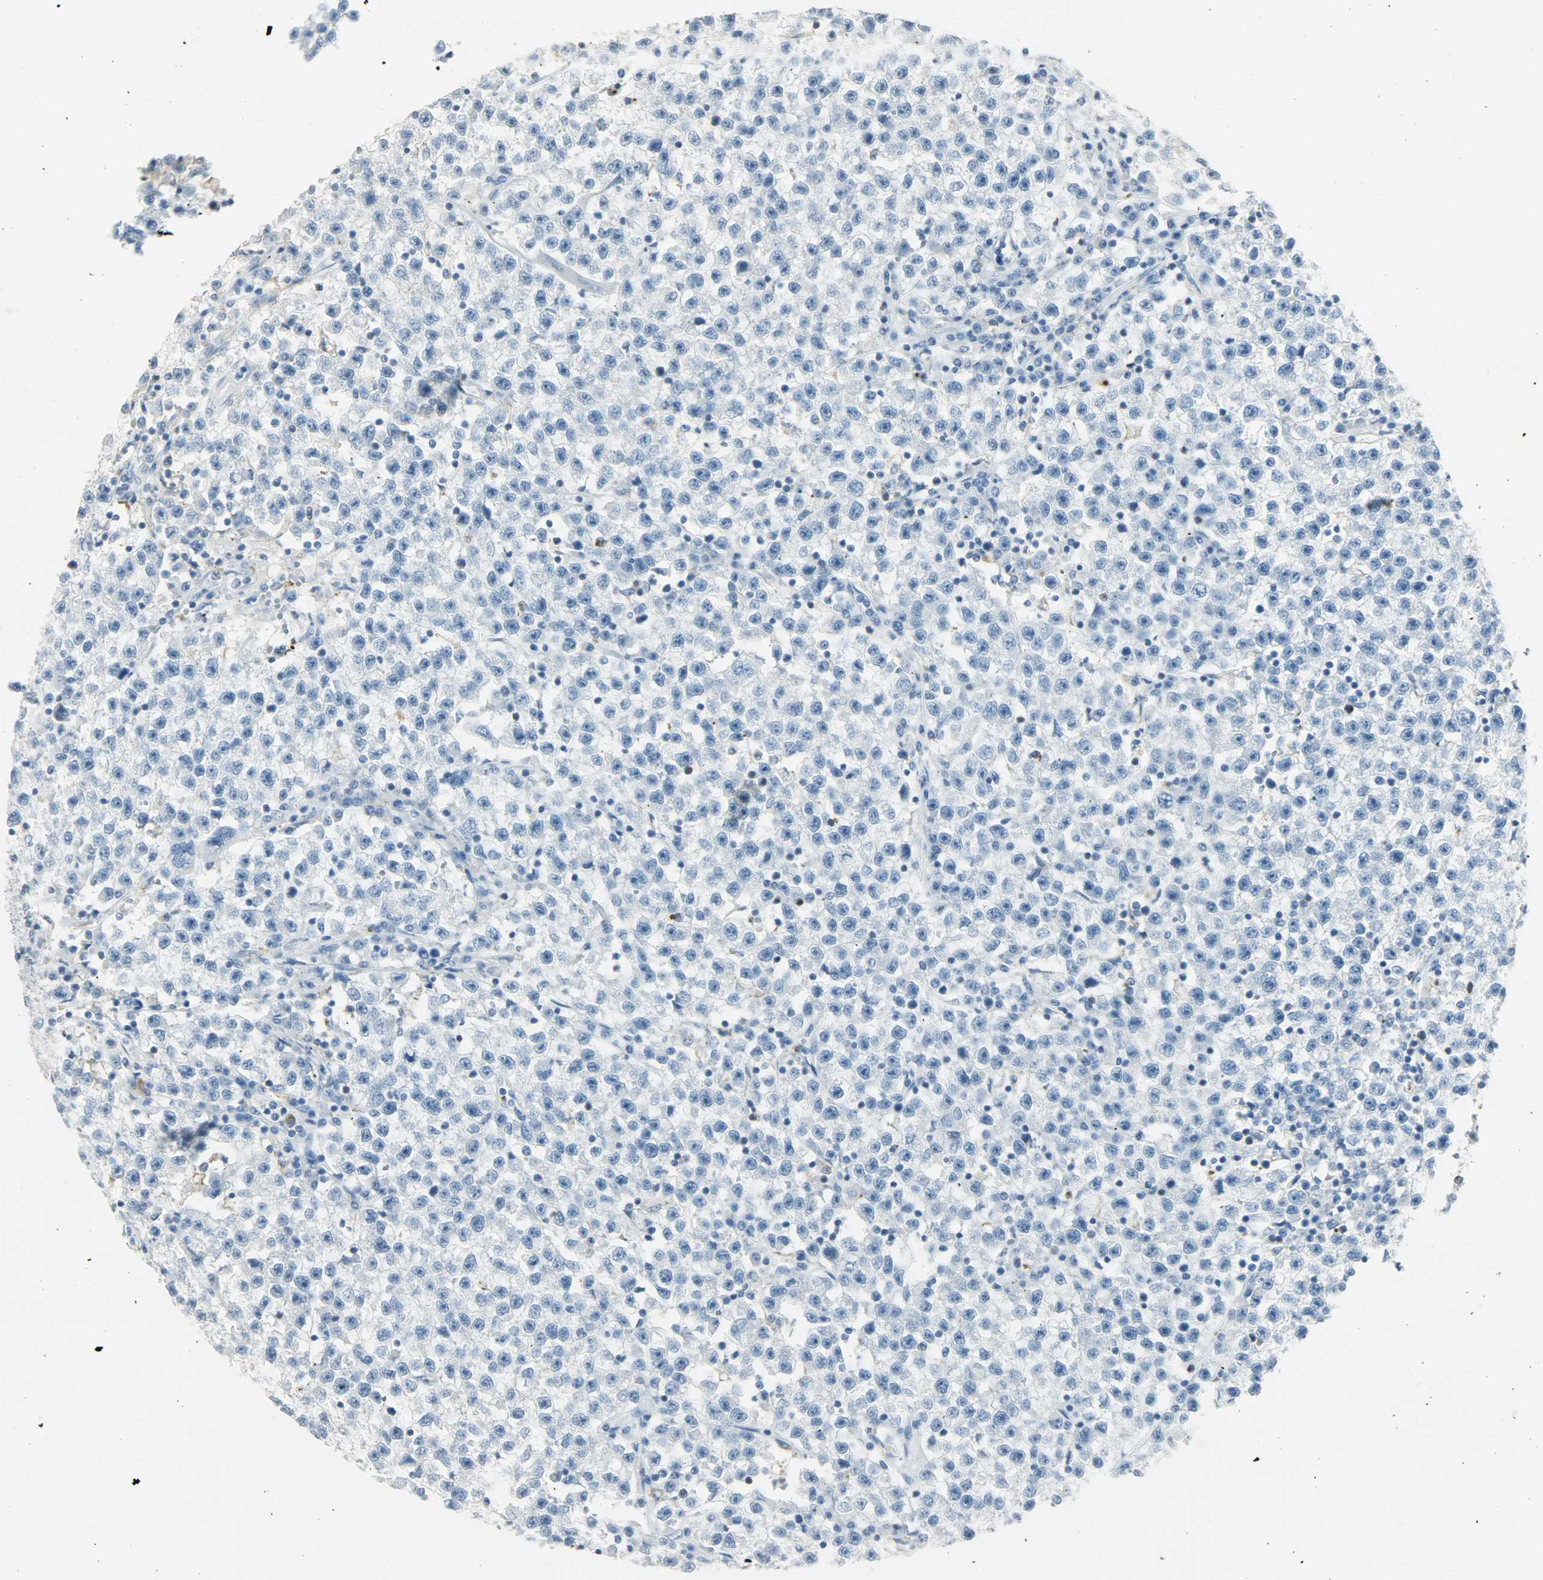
{"staining": {"intensity": "negative", "quantity": "none", "location": "none"}, "tissue": "testis cancer", "cell_type": "Tumor cells", "image_type": "cancer", "snomed": [{"axis": "morphology", "description": "Seminoma, NOS"}, {"axis": "topography", "description": "Testis"}], "caption": "Testis cancer was stained to show a protein in brown. There is no significant staining in tumor cells.", "gene": "PTPN6", "patient": {"sex": "male", "age": 22}}